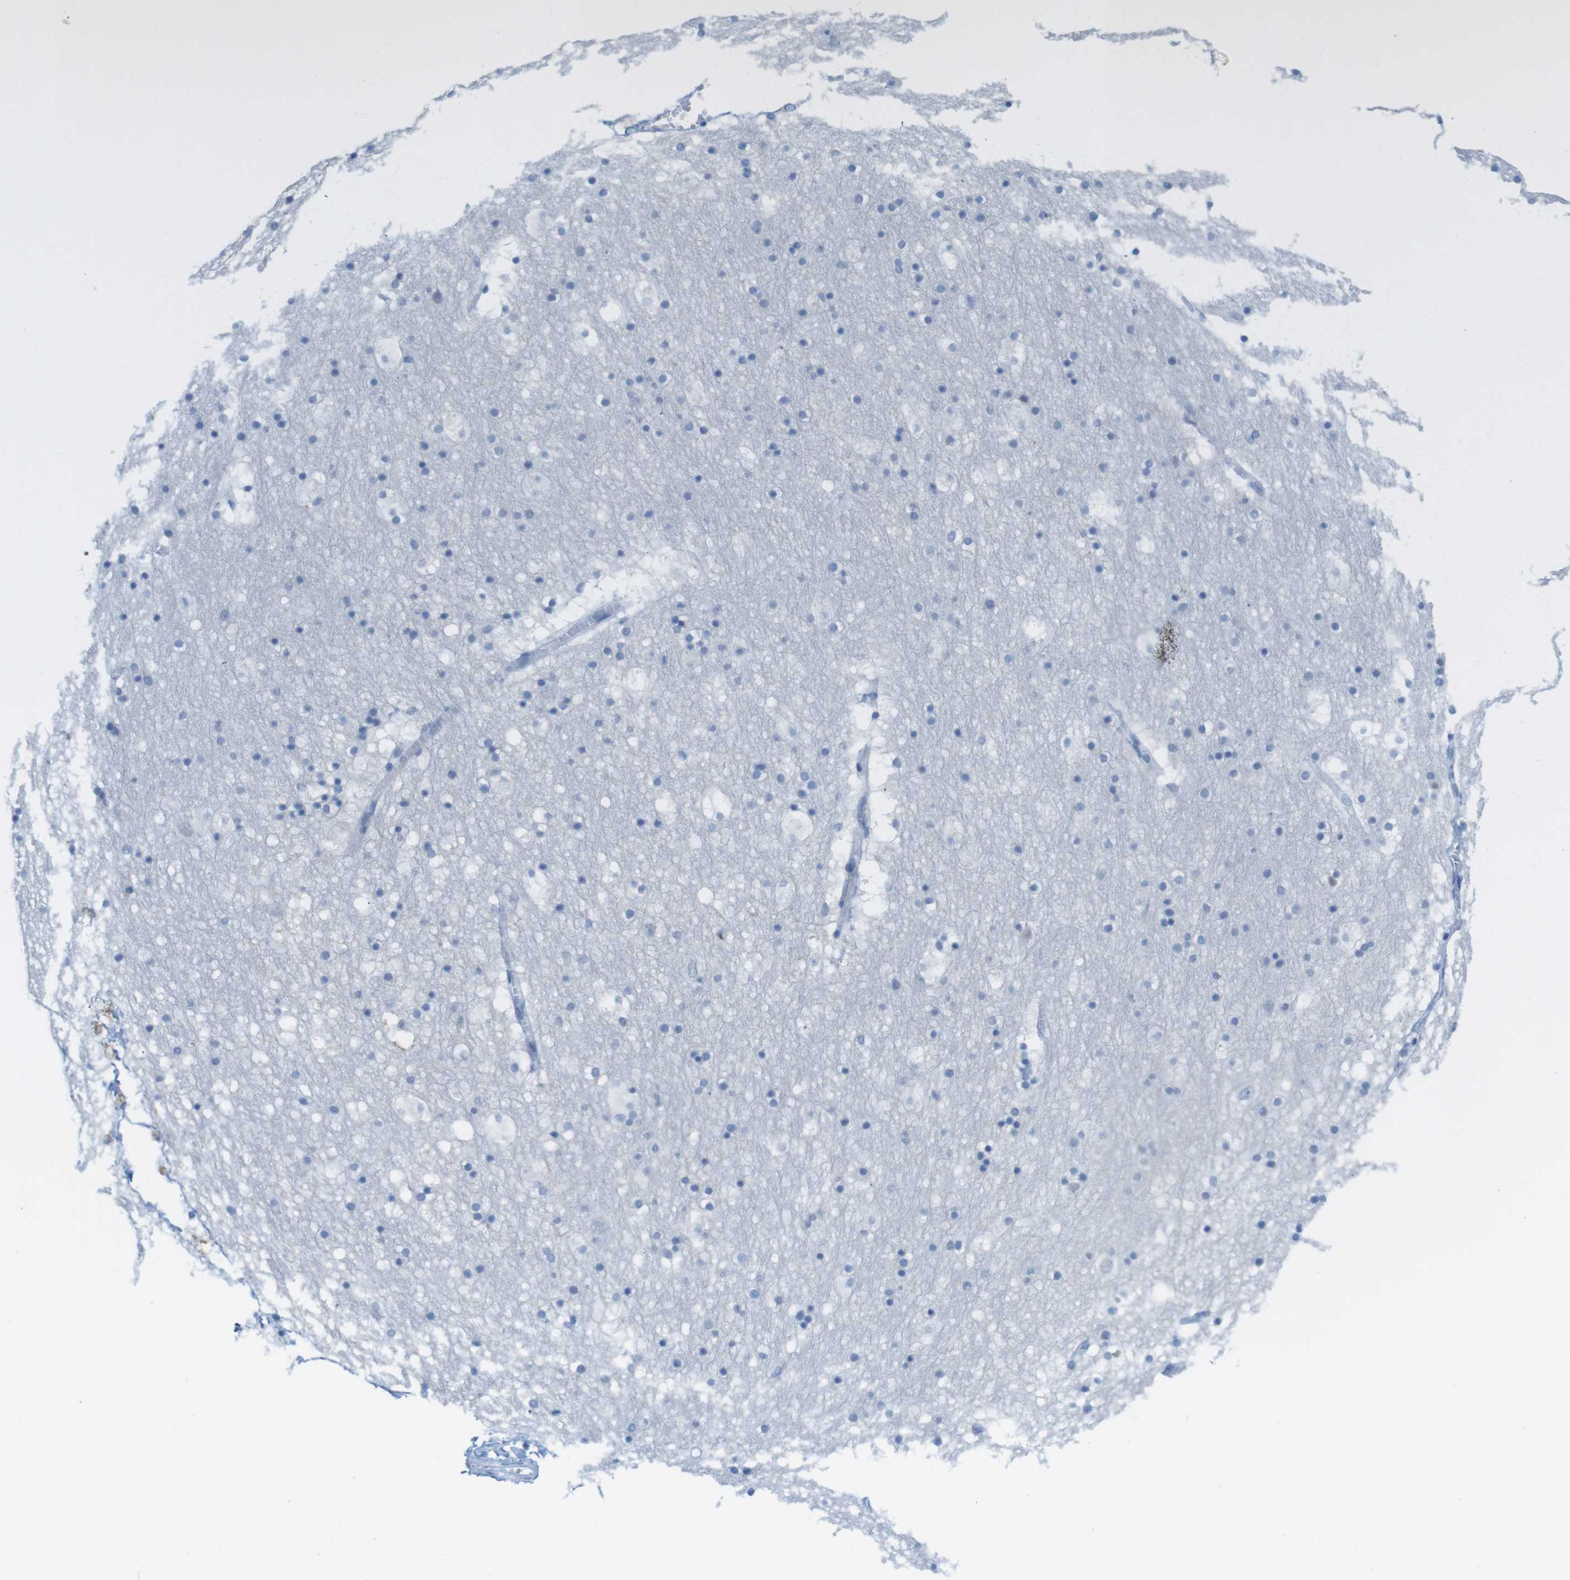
{"staining": {"intensity": "negative", "quantity": "none", "location": "none"}, "tissue": "hippocampus", "cell_type": "Glial cells", "image_type": "normal", "snomed": [{"axis": "morphology", "description": "Normal tissue, NOS"}, {"axis": "topography", "description": "Hippocampus"}], "caption": "A photomicrograph of hippocampus stained for a protein demonstrates no brown staining in glial cells.", "gene": "OPN1SW", "patient": {"sex": "male", "age": 45}}